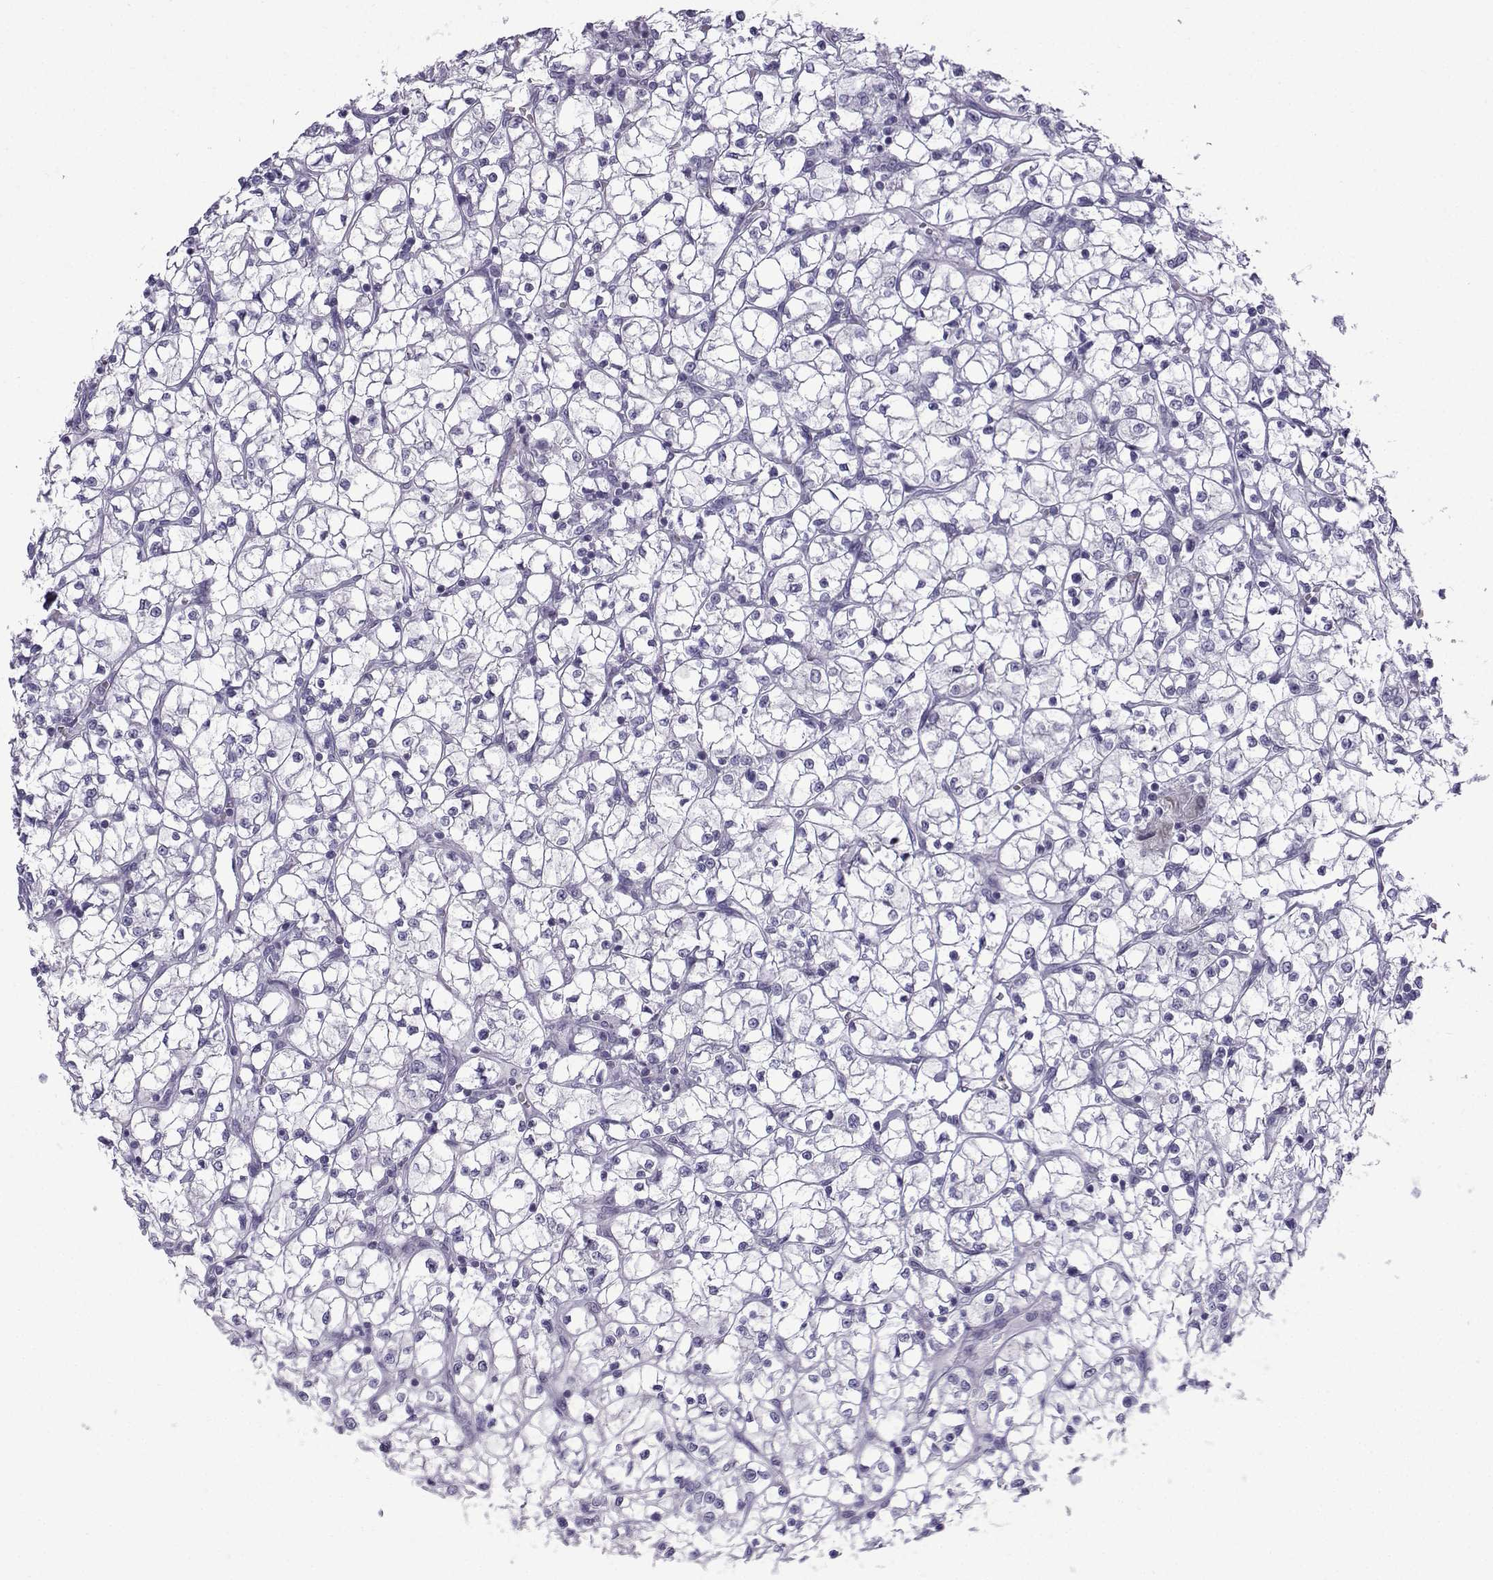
{"staining": {"intensity": "negative", "quantity": "none", "location": "none"}, "tissue": "renal cancer", "cell_type": "Tumor cells", "image_type": "cancer", "snomed": [{"axis": "morphology", "description": "Adenocarcinoma, NOS"}, {"axis": "topography", "description": "Kidney"}], "caption": "IHC of renal cancer displays no positivity in tumor cells.", "gene": "CFAP53", "patient": {"sex": "female", "age": 64}}